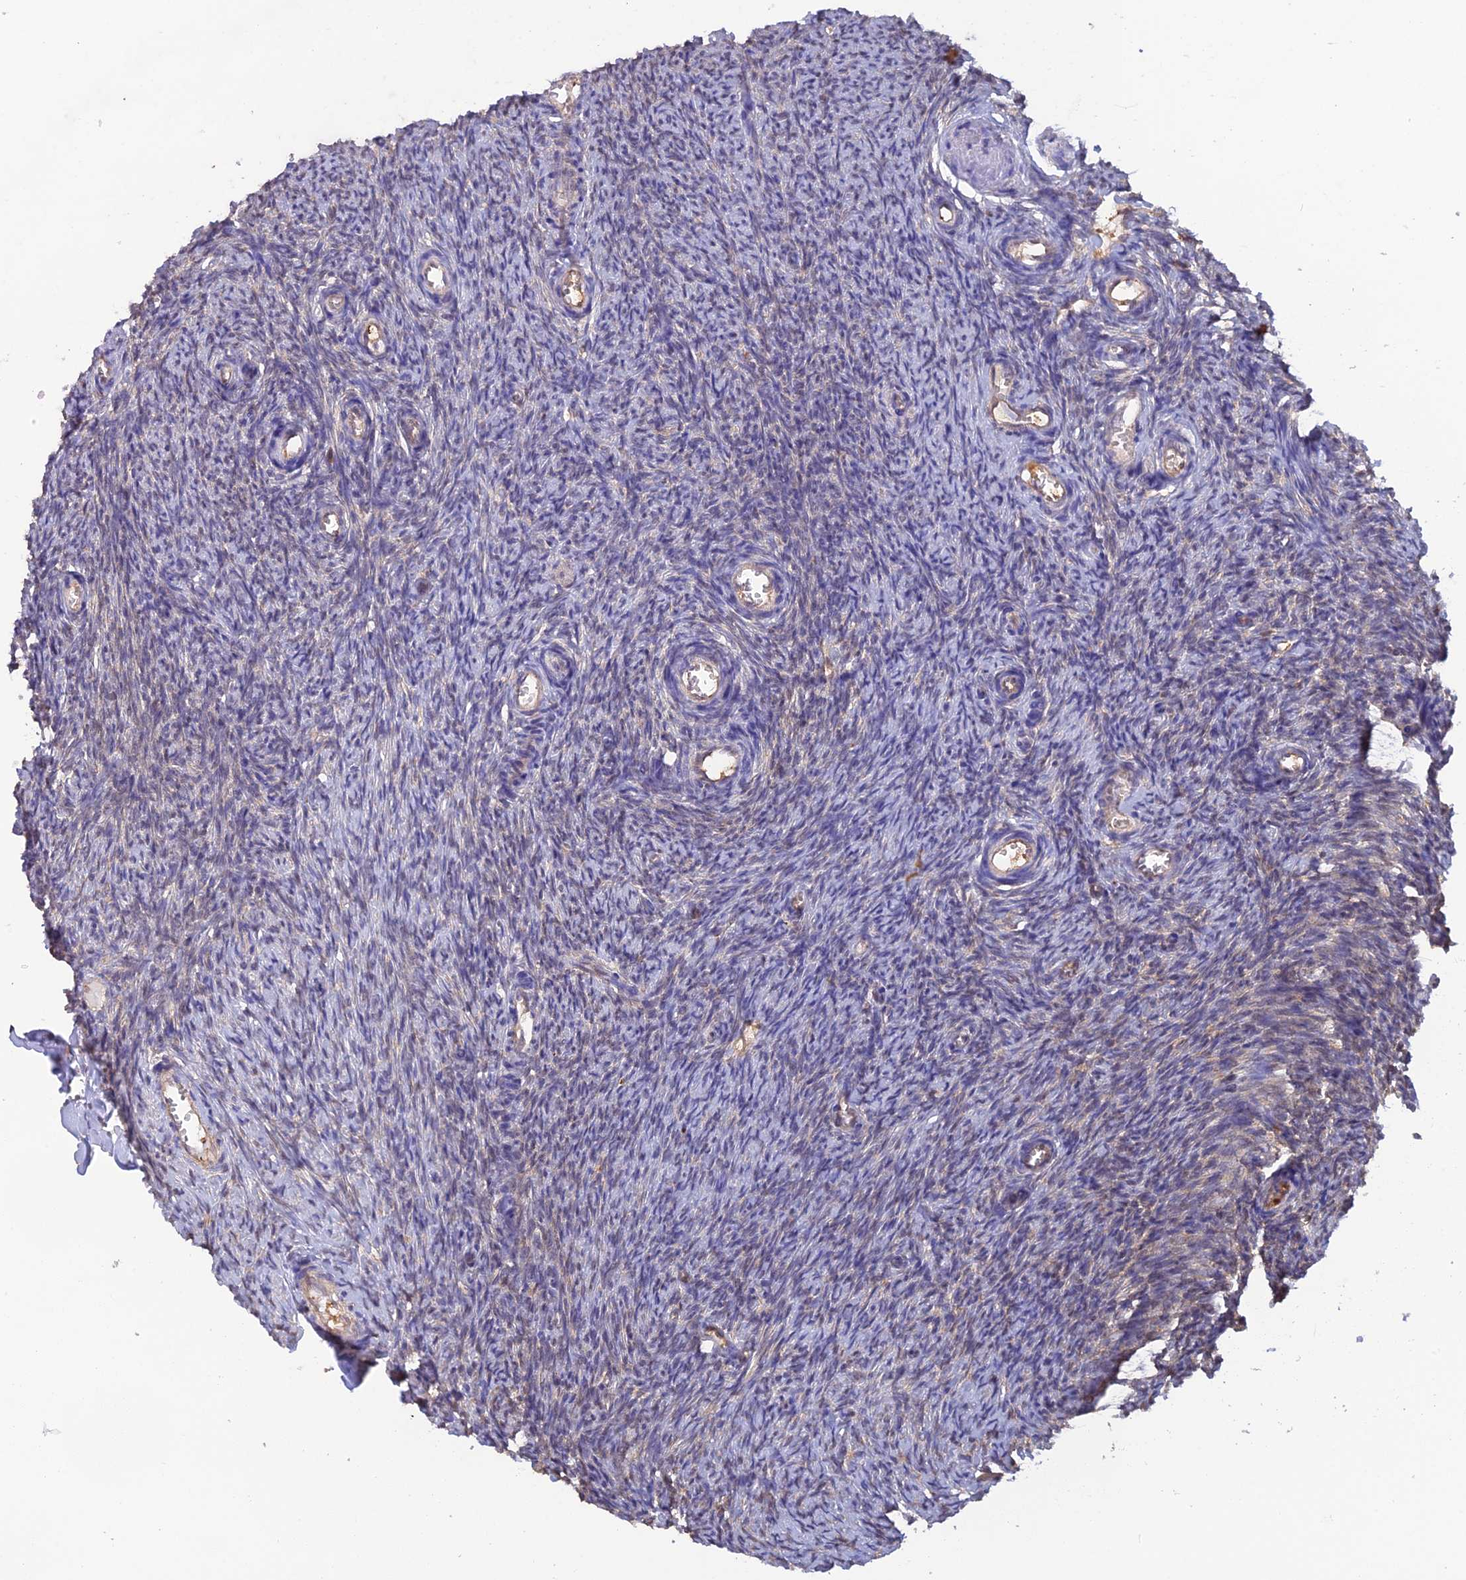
{"staining": {"intensity": "strong", "quantity": ">75%", "location": "cytoplasmic/membranous"}, "tissue": "ovary", "cell_type": "Follicle cells", "image_type": "normal", "snomed": [{"axis": "morphology", "description": "Normal tissue, NOS"}, {"axis": "topography", "description": "Ovary"}], "caption": "Human ovary stained with a protein marker reveals strong staining in follicle cells.", "gene": "HINT1", "patient": {"sex": "female", "age": 44}}